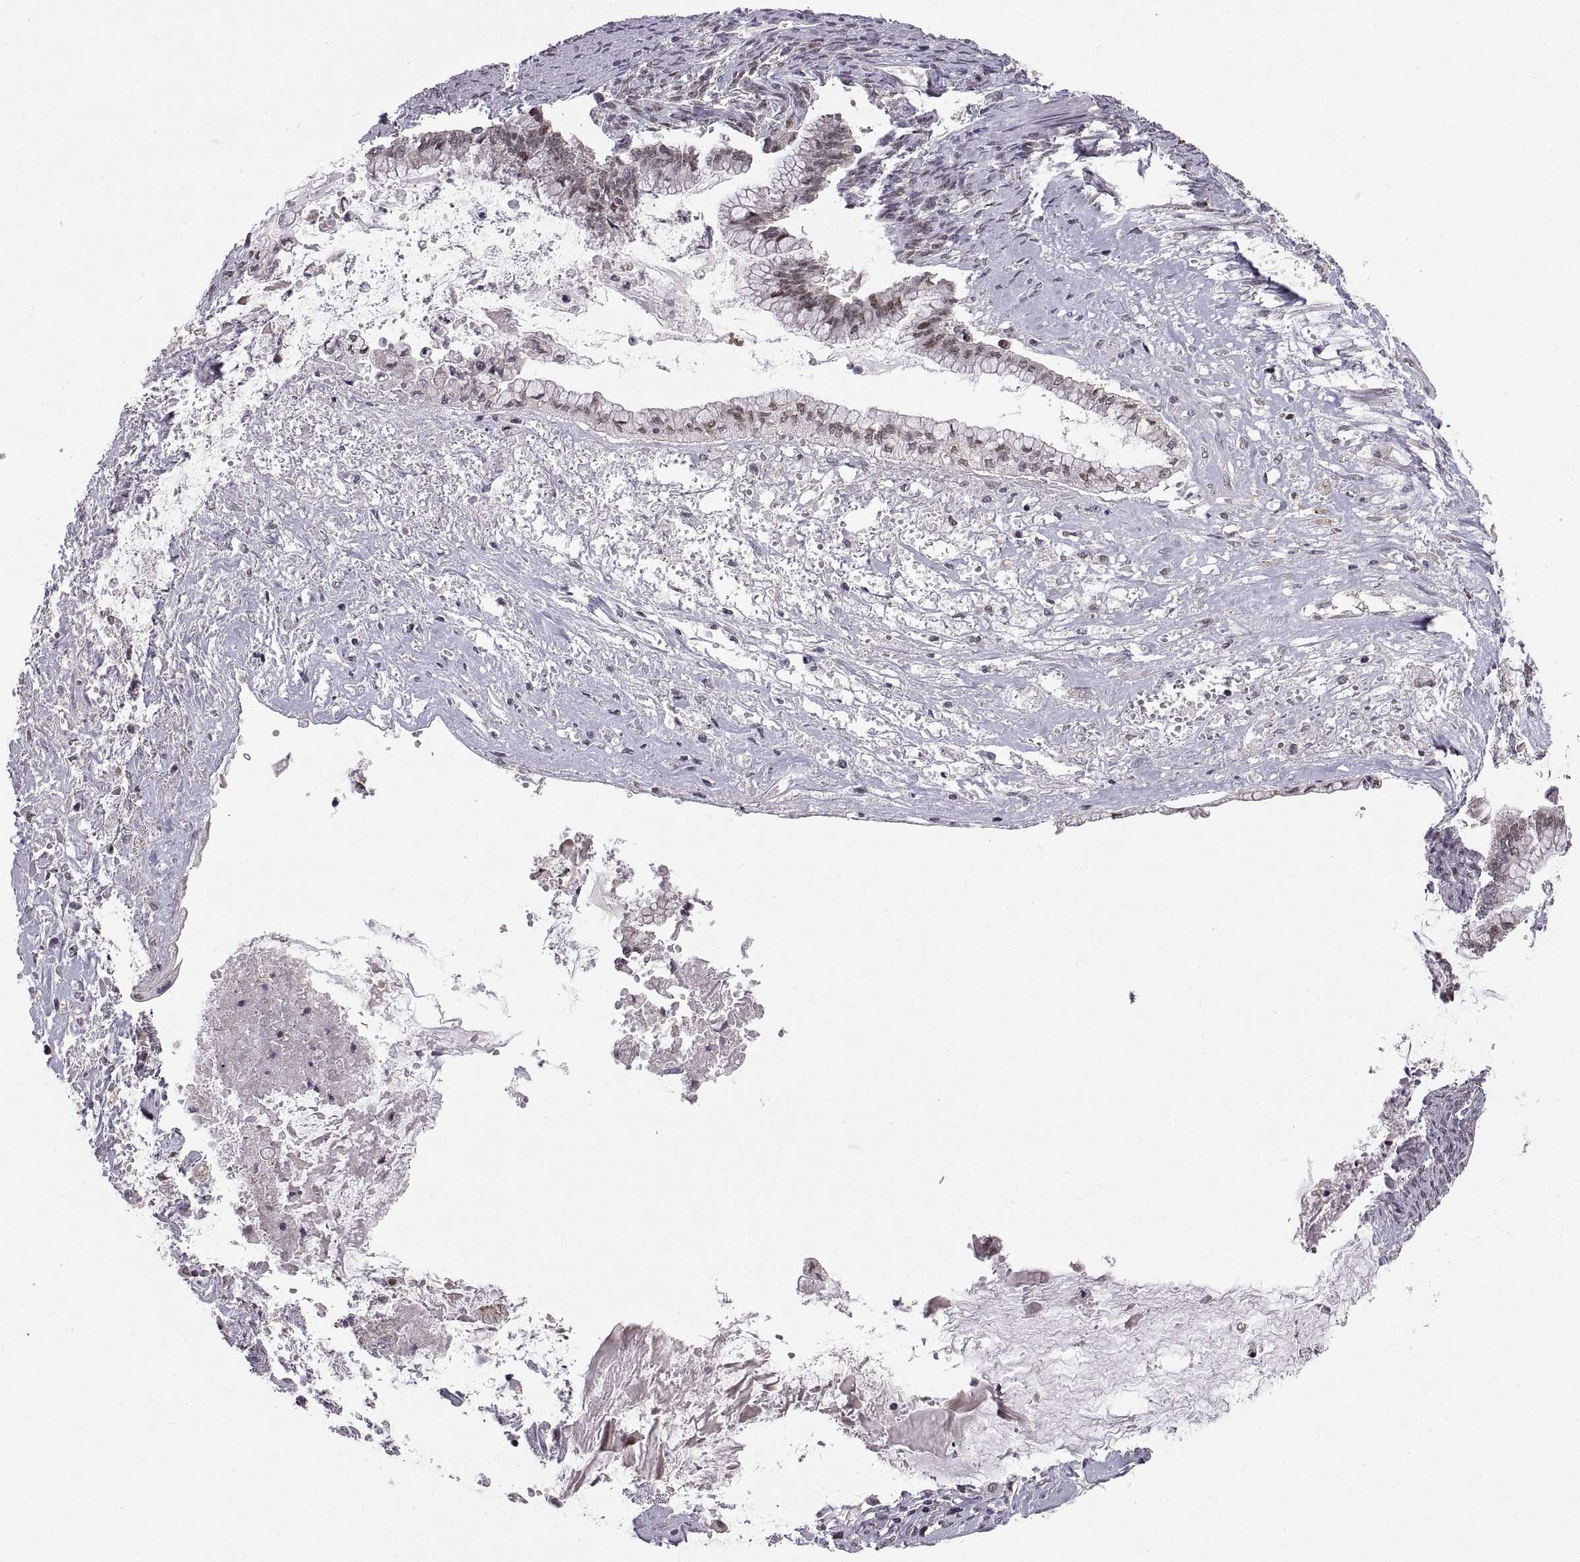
{"staining": {"intensity": "negative", "quantity": "none", "location": "none"}, "tissue": "ovarian cancer", "cell_type": "Tumor cells", "image_type": "cancer", "snomed": [{"axis": "morphology", "description": "Cystadenocarcinoma, mucinous, NOS"}, {"axis": "topography", "description": "Ovary"}], "caption": "Ovarian cancer stained for a protein using immunohistochemistry displays no staining tumor cells.", "gene": "CHFR", "patient": {"sex": "female", "age": 67}}